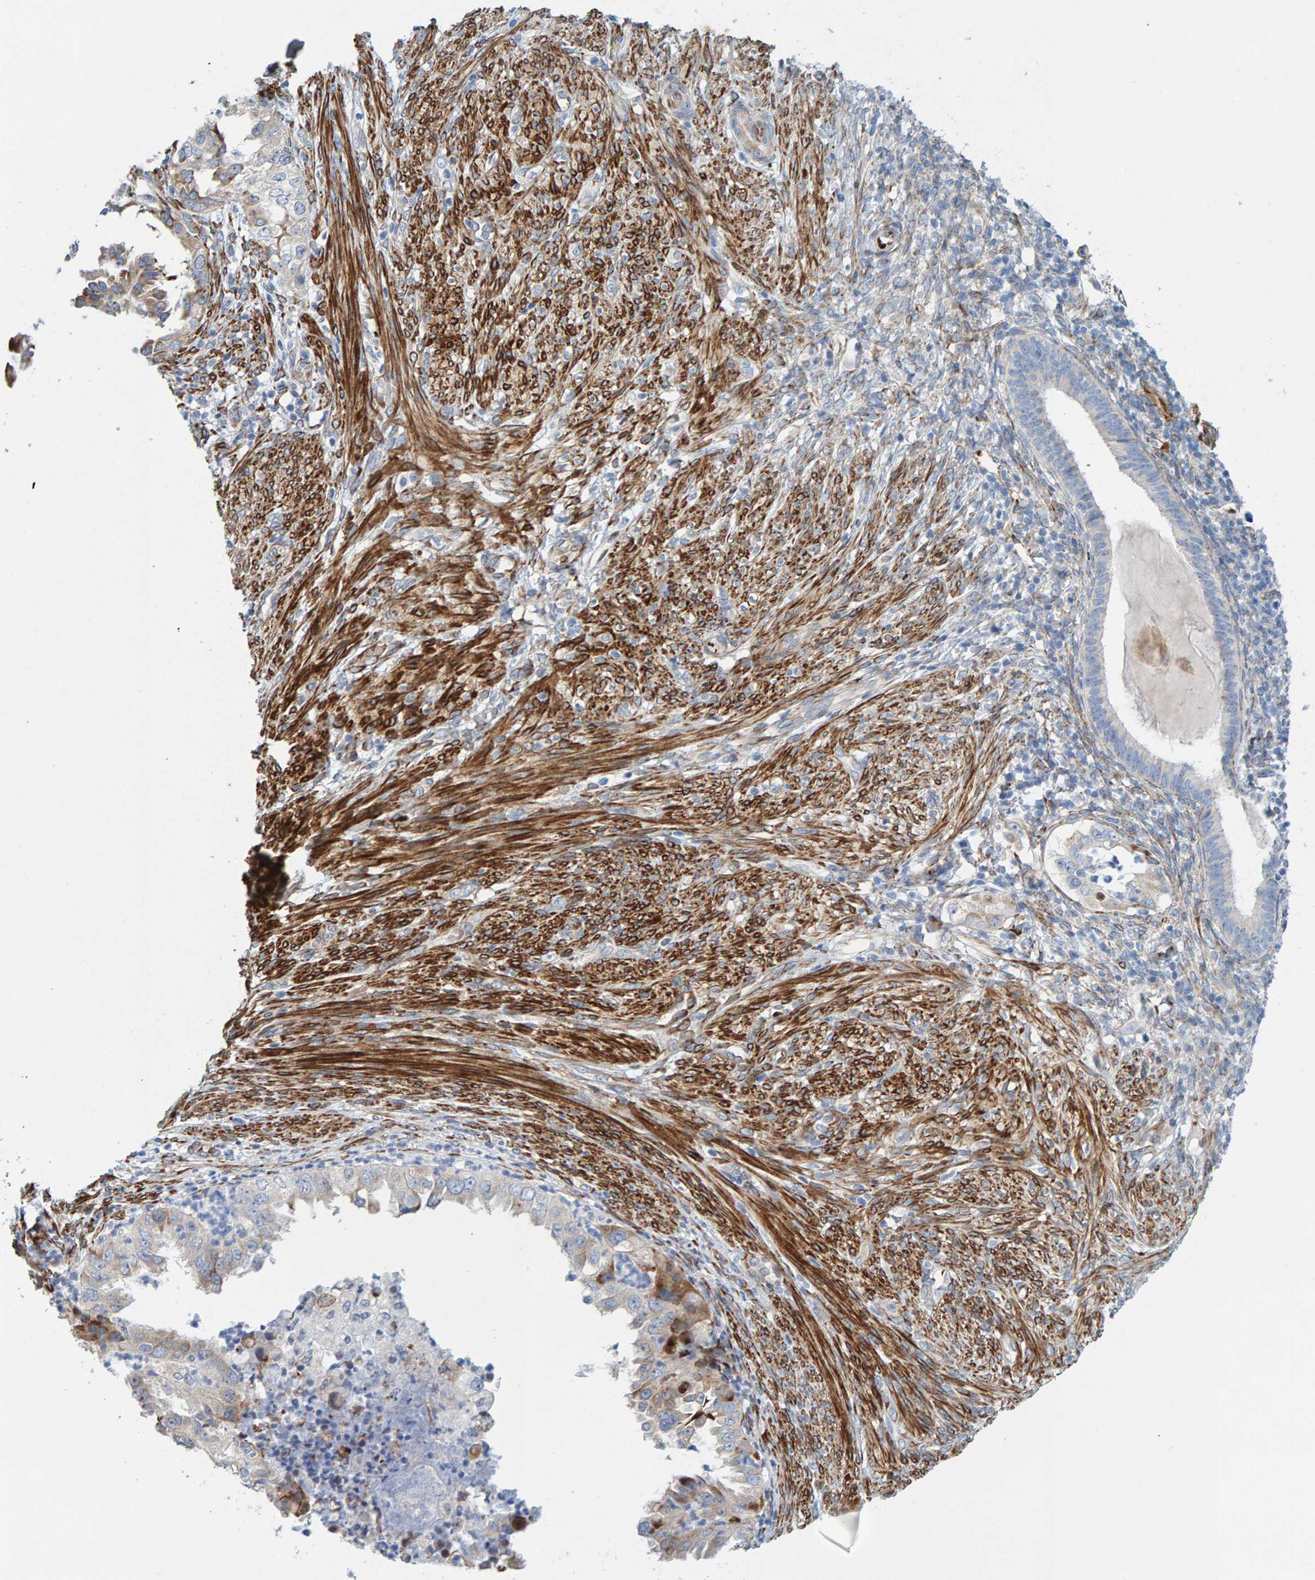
{"staining": {"intensity": "weak", "quantity": "<25%", "location": "cytoplasmic/membranous"}, "tissue": "endometrial cancer", "cell_type": "Tumor cells", "image_type": "cancer", "snomed": [{"axis": "morphology", "description": "Adenocarcinoma, NOS"}, {"axis": "topography", "description": "Endometrium"}], "caption": "Immunohistochemistry histopathology image of human endometrial cancer (adenocarcinoma) stained for a protein (brown), which displays no positivity in tumor cells.", "gene": "MMP16", "patient": {"sex": "female", "age": 85}}